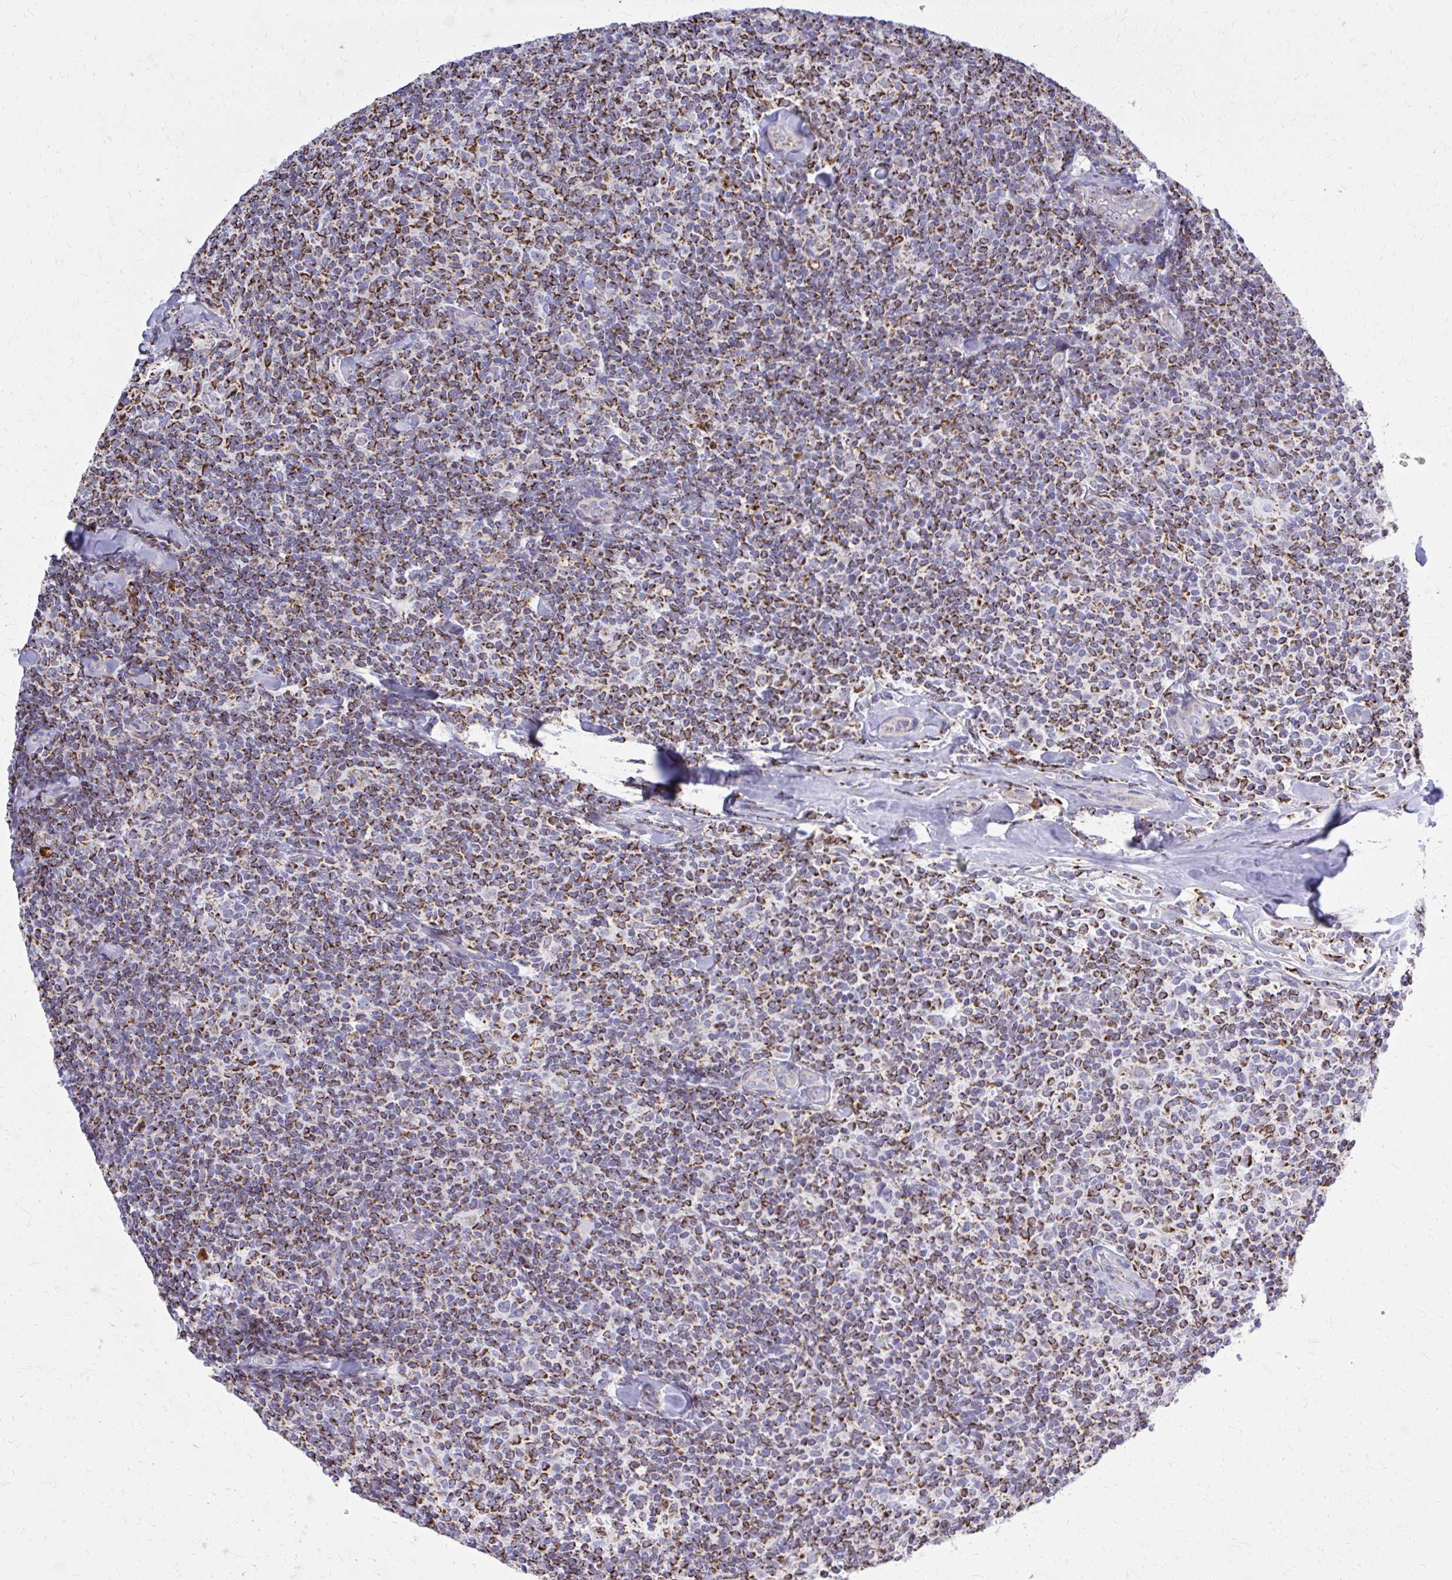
{"staining": {"intensity": "strong", "quantity": ">75%", "location": "cytoplasmic/membranous"}, "tissue": "lymphoma", "cell_type": "Tumor cells", "image_type": "cancer", "snomed": [{"axis": "morphology", "description": "Malignant lymphoma, non-Hodgkin's type, Low grade"}, {"axis": "topography", "description": "Lymph node"}], "caption": "The immunohistochemical stain shows strong cytoplasmic/membranous positivity in tumor cells of malignant lymphoma, non-Hodgkin's type (low-grade) tissue. The staining was performed using DAB to visualize the protein expression in brown, while the nuclei were stained in blue with hematoxylin (Magnification: 20x).", "gene": "ZNF362", "patient": {"sex": "female", "age": 56}}